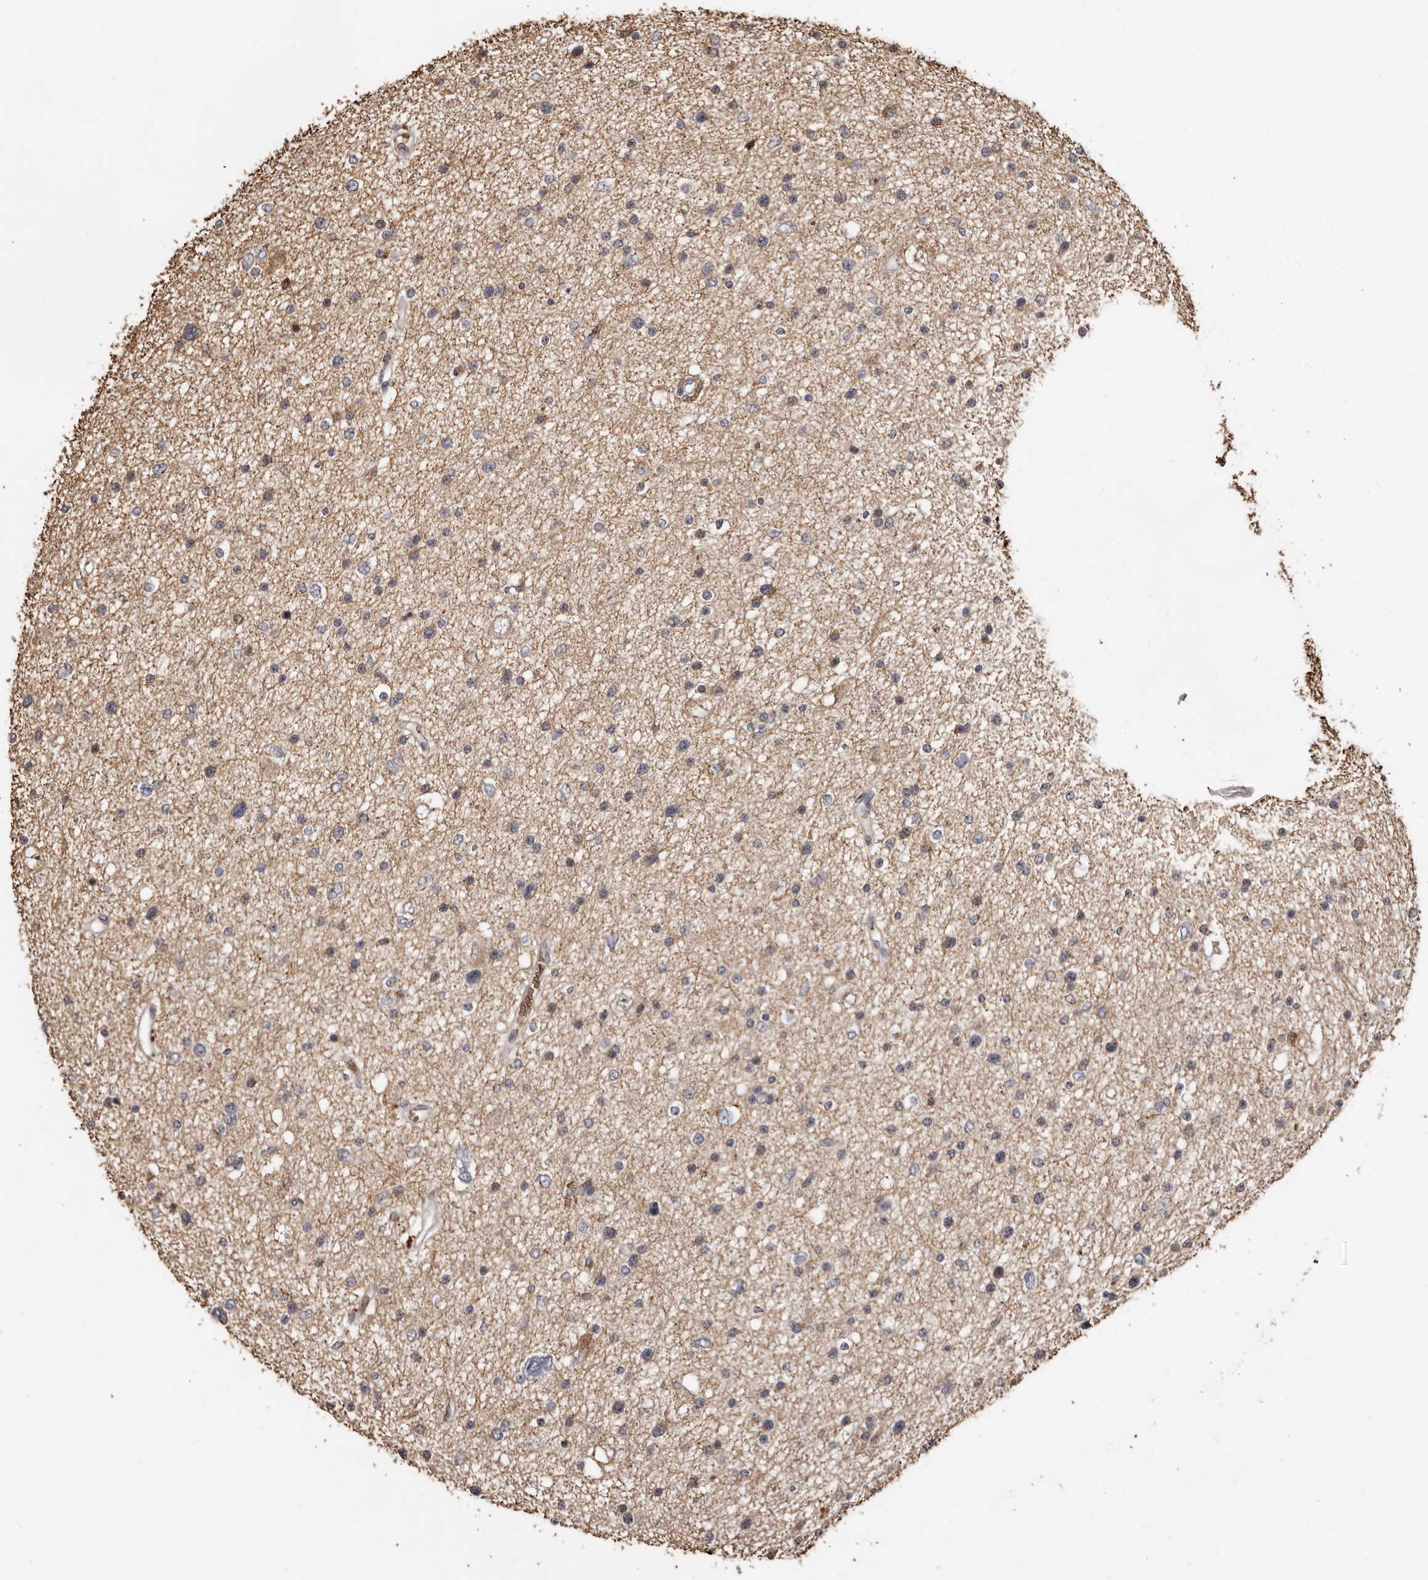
{"staining": {"intensity": "weak", "quantity": "<25%", "location": "cytoplasmic/membranous"}, "tissue": "glioma", "cell_type": "Tumor cells", "image_type": "cancer", "snomed": [{"axis": "morphology", "description": "Glioma, malignant, Low grade"}, {"axis": "topography", "description": "Brain"}], "caption": "Tumor cells are negative for brown protein staining in glioma.", "gene": "ENTREP1", "patient": {"sex": "female", "age": 37}}